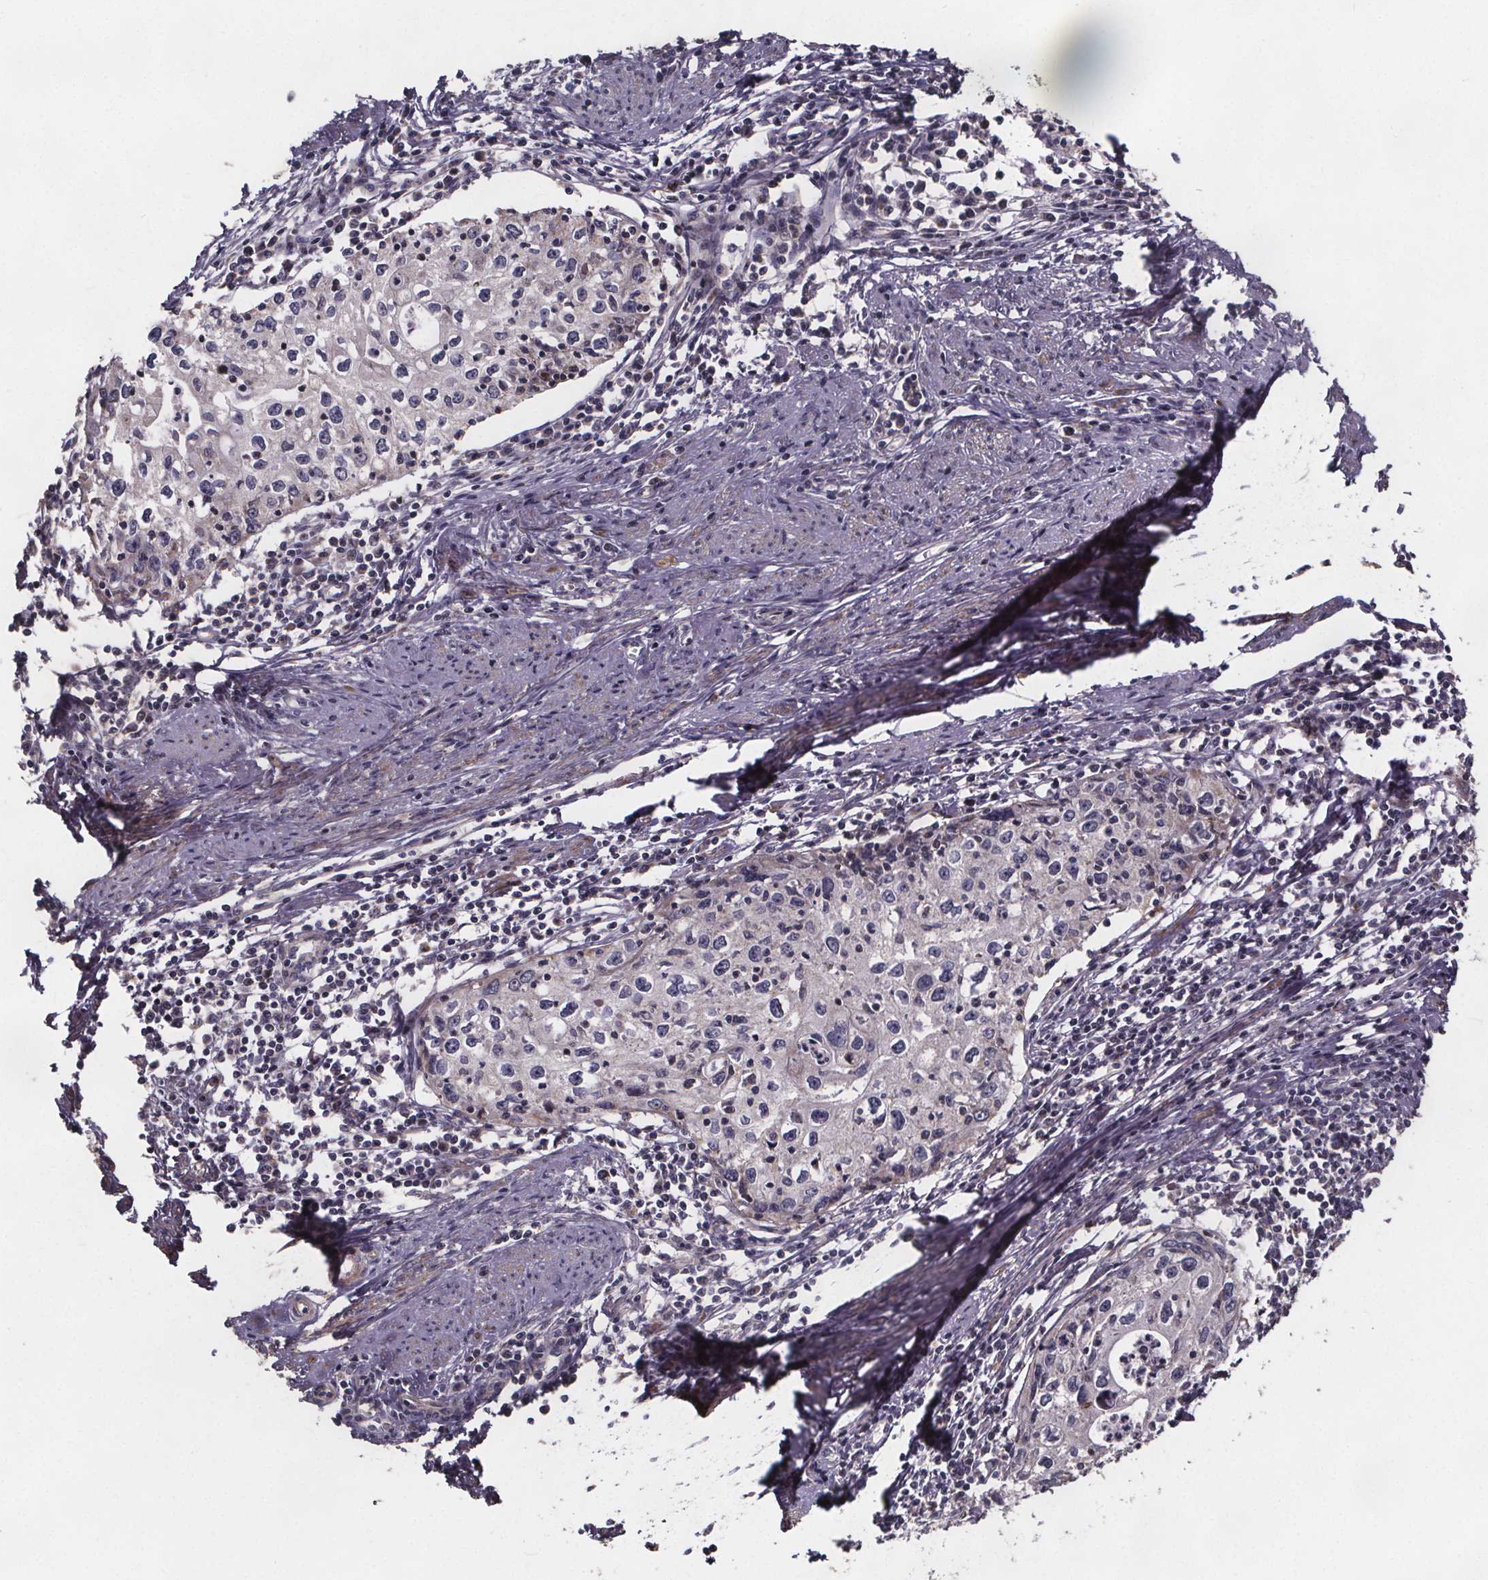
{"staining": {"intensity": "negative", "quantity": "none", "location": "none"}, "tissue": "cervical cancer", "cell_type": "Tumor cells", "image_type": "cancer", "snomed": [{"axis": "morphology", "description": "Squamous cell carcinoma, NOS"}, {"axis": "topography", "description": "Cervix"}], "caption": "Image shows no protein staining in tumor cells of cervical squamous cell carcinoma tissue.", "gene": "YME1L1", "patient": {"sex": "female", "age": 40}}